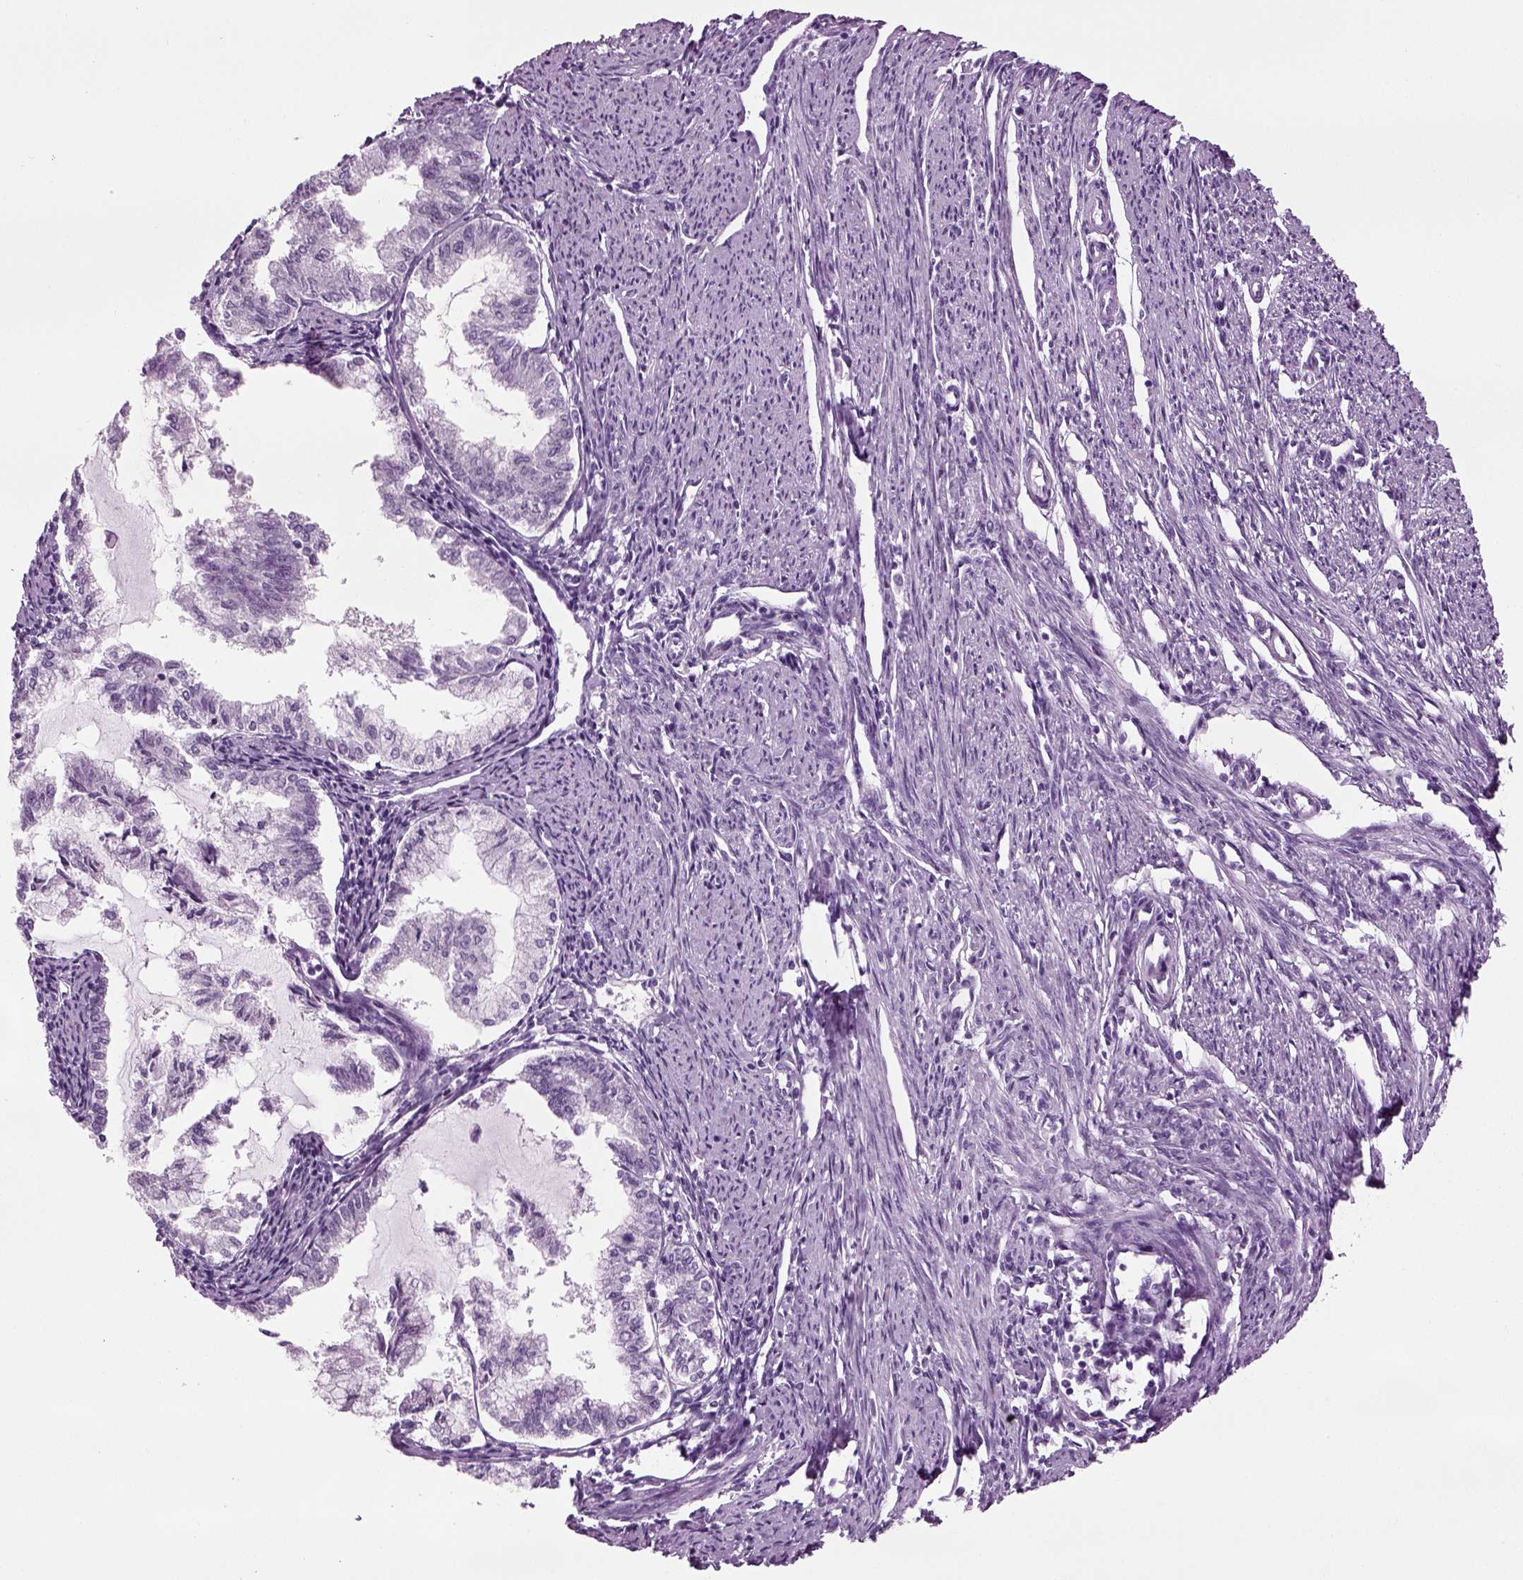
{"staining": {"intensity": "negative", "quantity": "none", "location": "none"}, "tissue": "endometrial cancer", "cell_type": "Tumor cells", "image_type": "cancer", "snomed": [{"axis": "morphology", "description": "Adenocarcinoma, NOS"}, {"axis": "topography", "description": "Endometrium"}], "caption": "Immunohistochemistry image of neoplastic tissue: human endometrial cancer stained with DAB (3,3'-diaminobenzidine) exhibits no significant protein positivity in tumor cells. (DAB (3,3'-diaminobenzidine) immunohistochemistry with hematoxylin counter stain).", "gene": "CRABP1", "patient": {"sex": "female", "age": 79}}